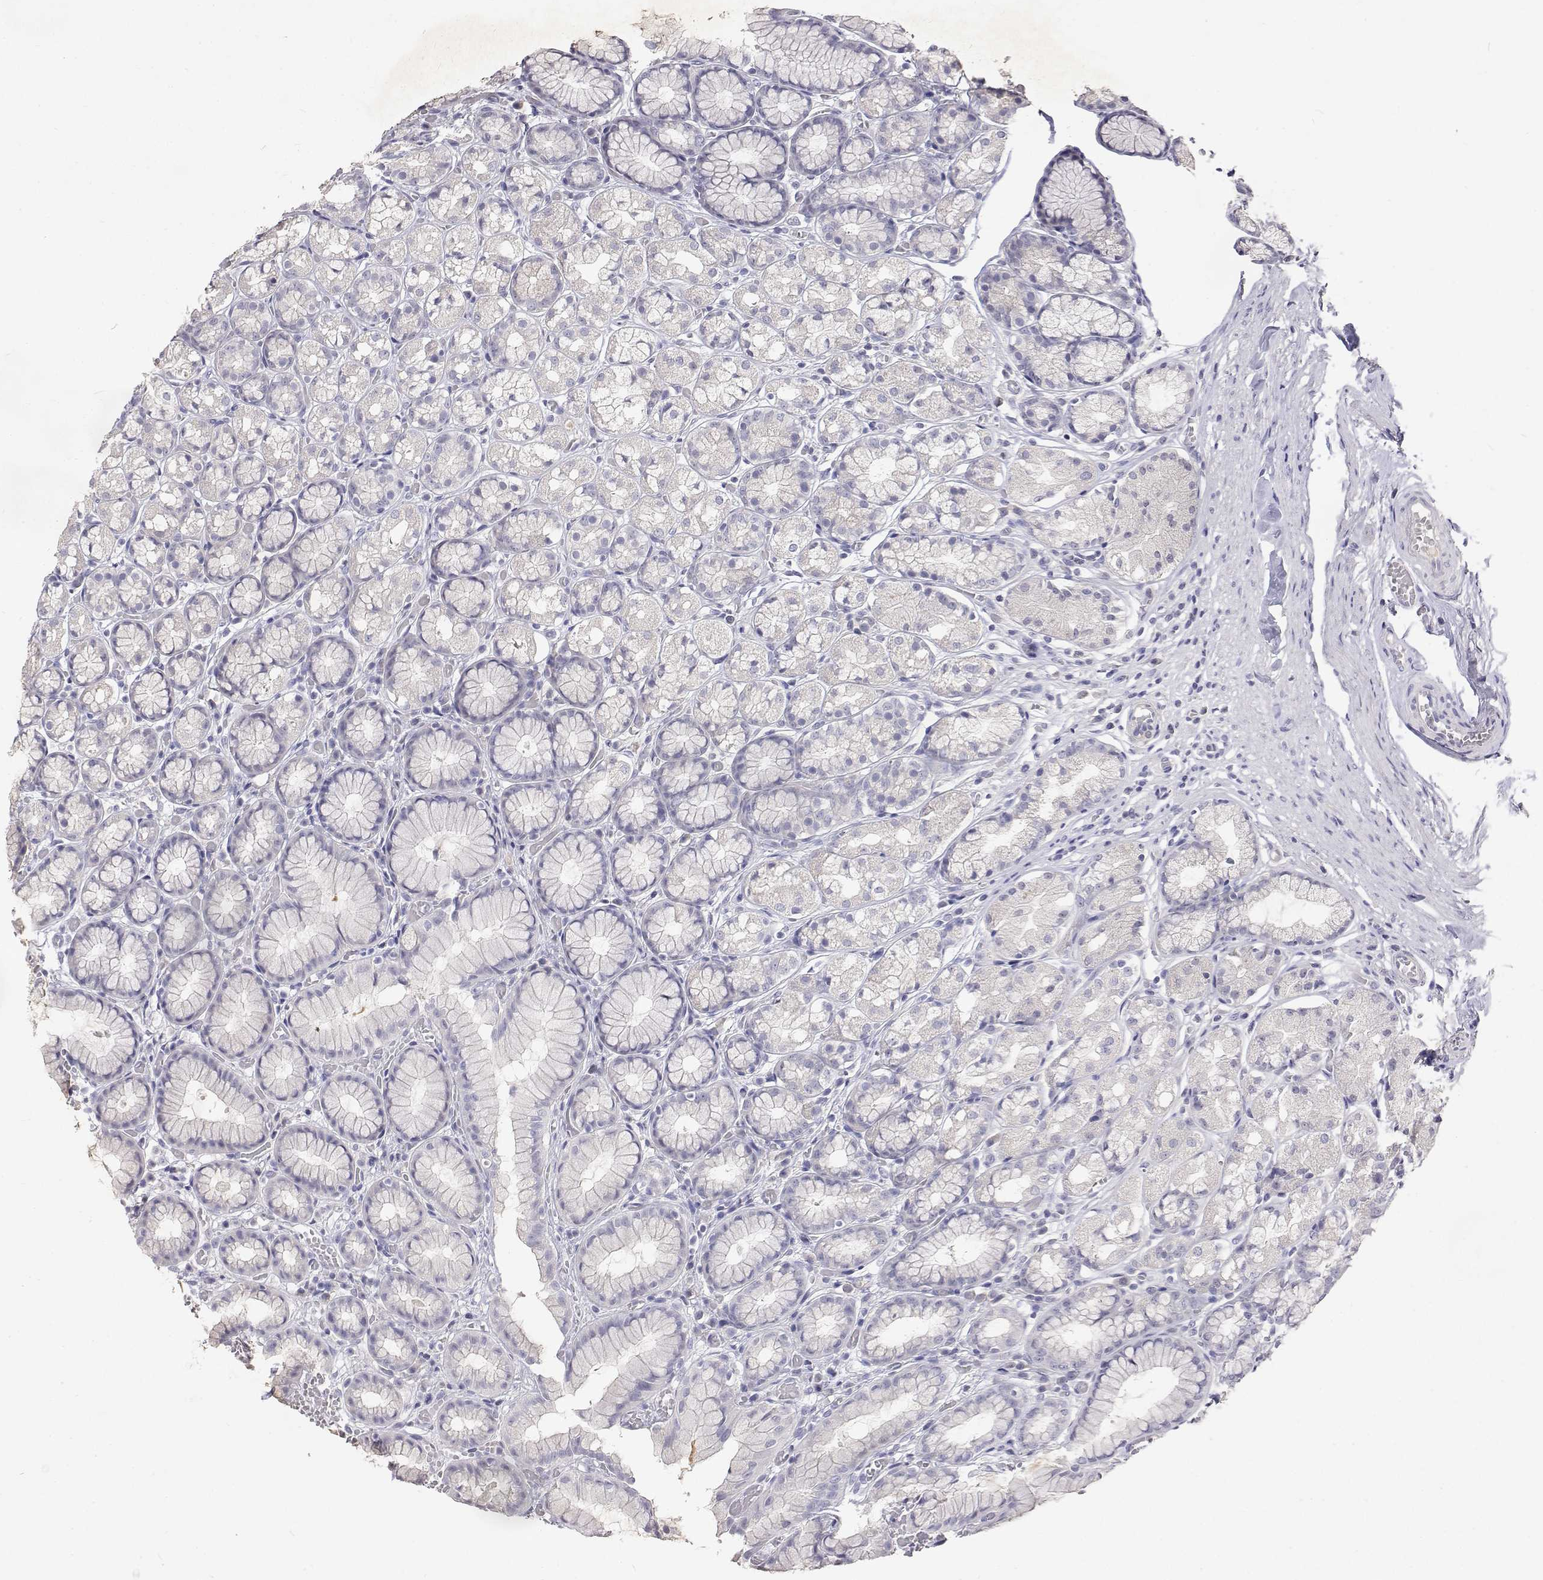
{"staining": {"intensity": "weak", "quantity": "<25%", "location": "cytoplasmic/membranous"}, "tissue": "stomach", "cell_type": "Glandular cells", "image_type": "normal", "snomed": [{"axis": "morphology", "description": "Normal tissue, NOS"}, {"axis": "topography", "description": "Smooth muscle"}, {"axis": "topography", "description": "Stomach"}], "caption": "There is no significant expression in glandular cells of stomach. (Stains: DAB (3,3'-diaminobenzidine) IHC with hematoxylin counter stain, Microscopy: brightfield microscopy at high magnification).", "gene": "TRIM60", "patient": {"sex": "male", "age": 70}}